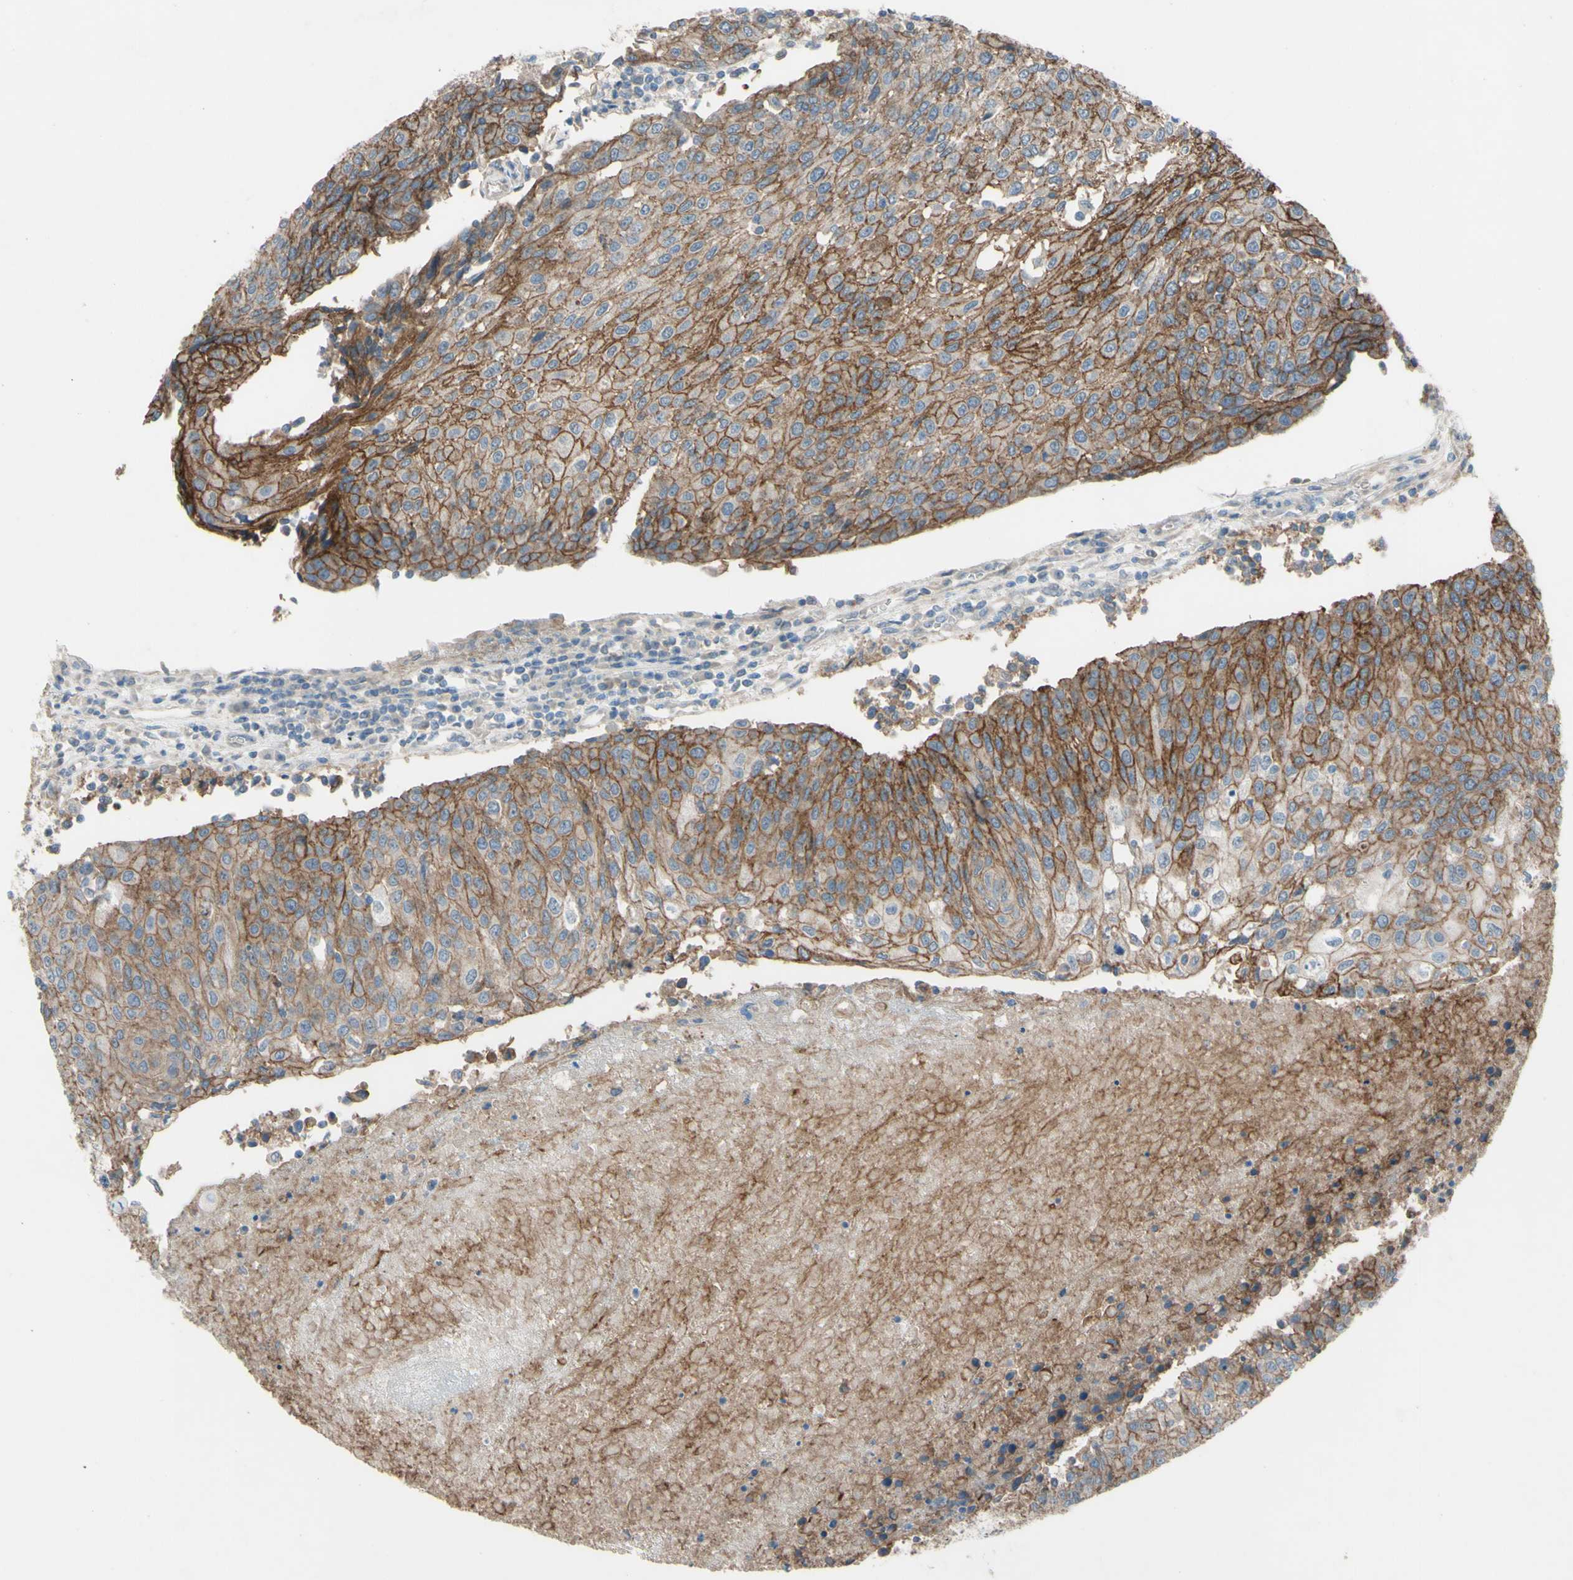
{"staining": {"intensity": "moderate", "quantity": ">75%", "location": "cytoplasmic/membranous"}, "tissue": "urothelial cancer", "cell_type": "Tumor cells", "image_type": "cancer", "snomed": [{"axis": "morphology", "description": "Urothelial carcinoma, High grade"}, {"axis": "topography", "description": "Urinary bladder"}], "caption": "Approximately >75% of tumor cells in urothelial cancer exhibit moderate cytoplasmic/membranous protein positivity as visualized by brown immunohistochemical staining.", "gene": "CDCP1", "patient": {"sex": "female", "age": 85}}